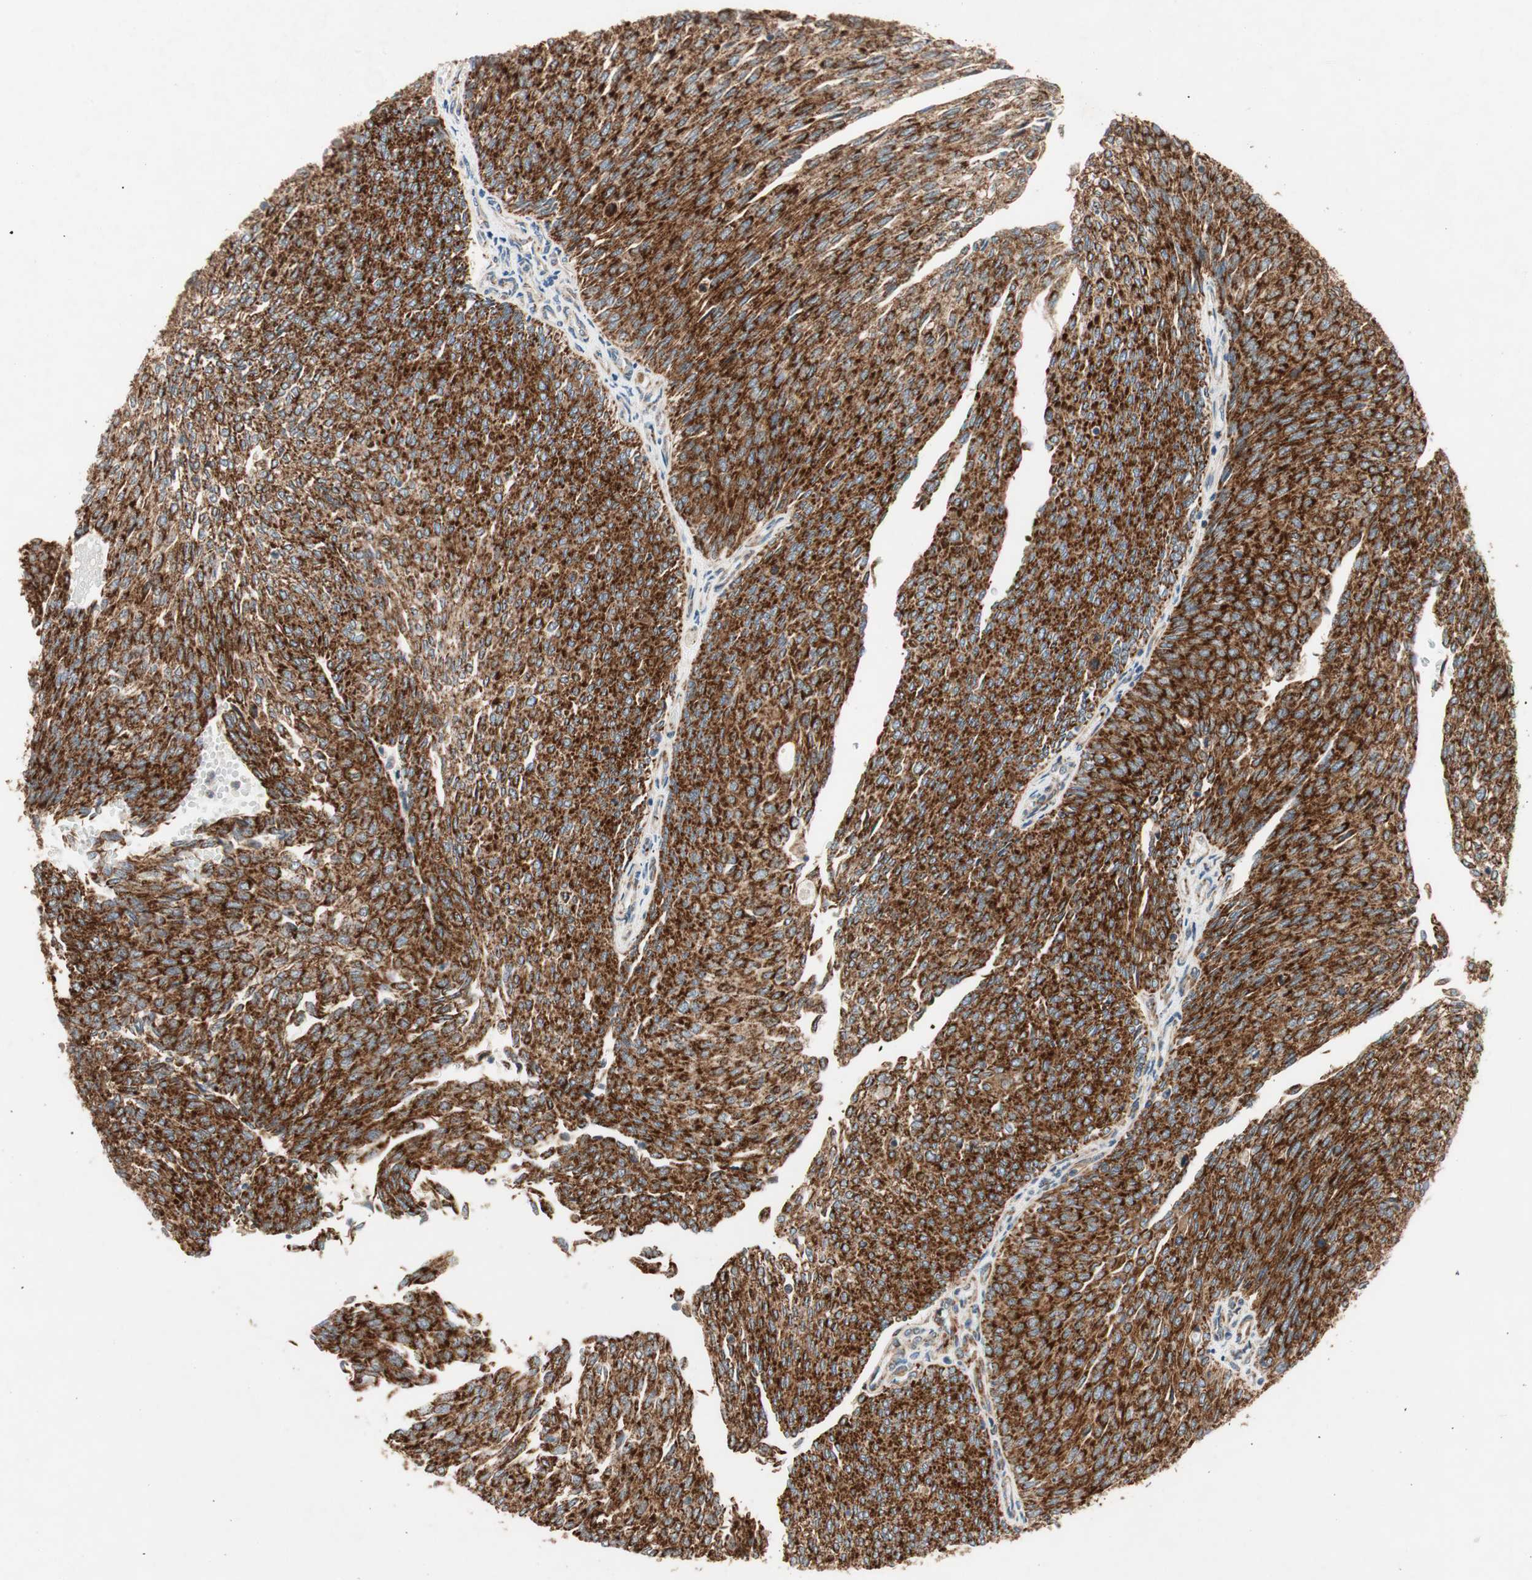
{"staining": {"intensity": "strong", "quantity": ">75%", "location": "cytoplasmic/membranous"}, "tissue": "urothelial cancer", "cell_type": "Tumor cells", "image_type": "cancer", "snomed": [{"axis": "morphology", "description": "Urothelial carcinoma, Low grade"}, {"axis": "topography", "description": "Urinary bladder"}], "caption": "Urothelial carcinoma (low-grade) stained with a brown dye reveals strong cytoplasmic/membranous positive staining in about >75% of tumor cells.", "gene": "AKAP1", "patient": {"sex": "female", "age": 79}}